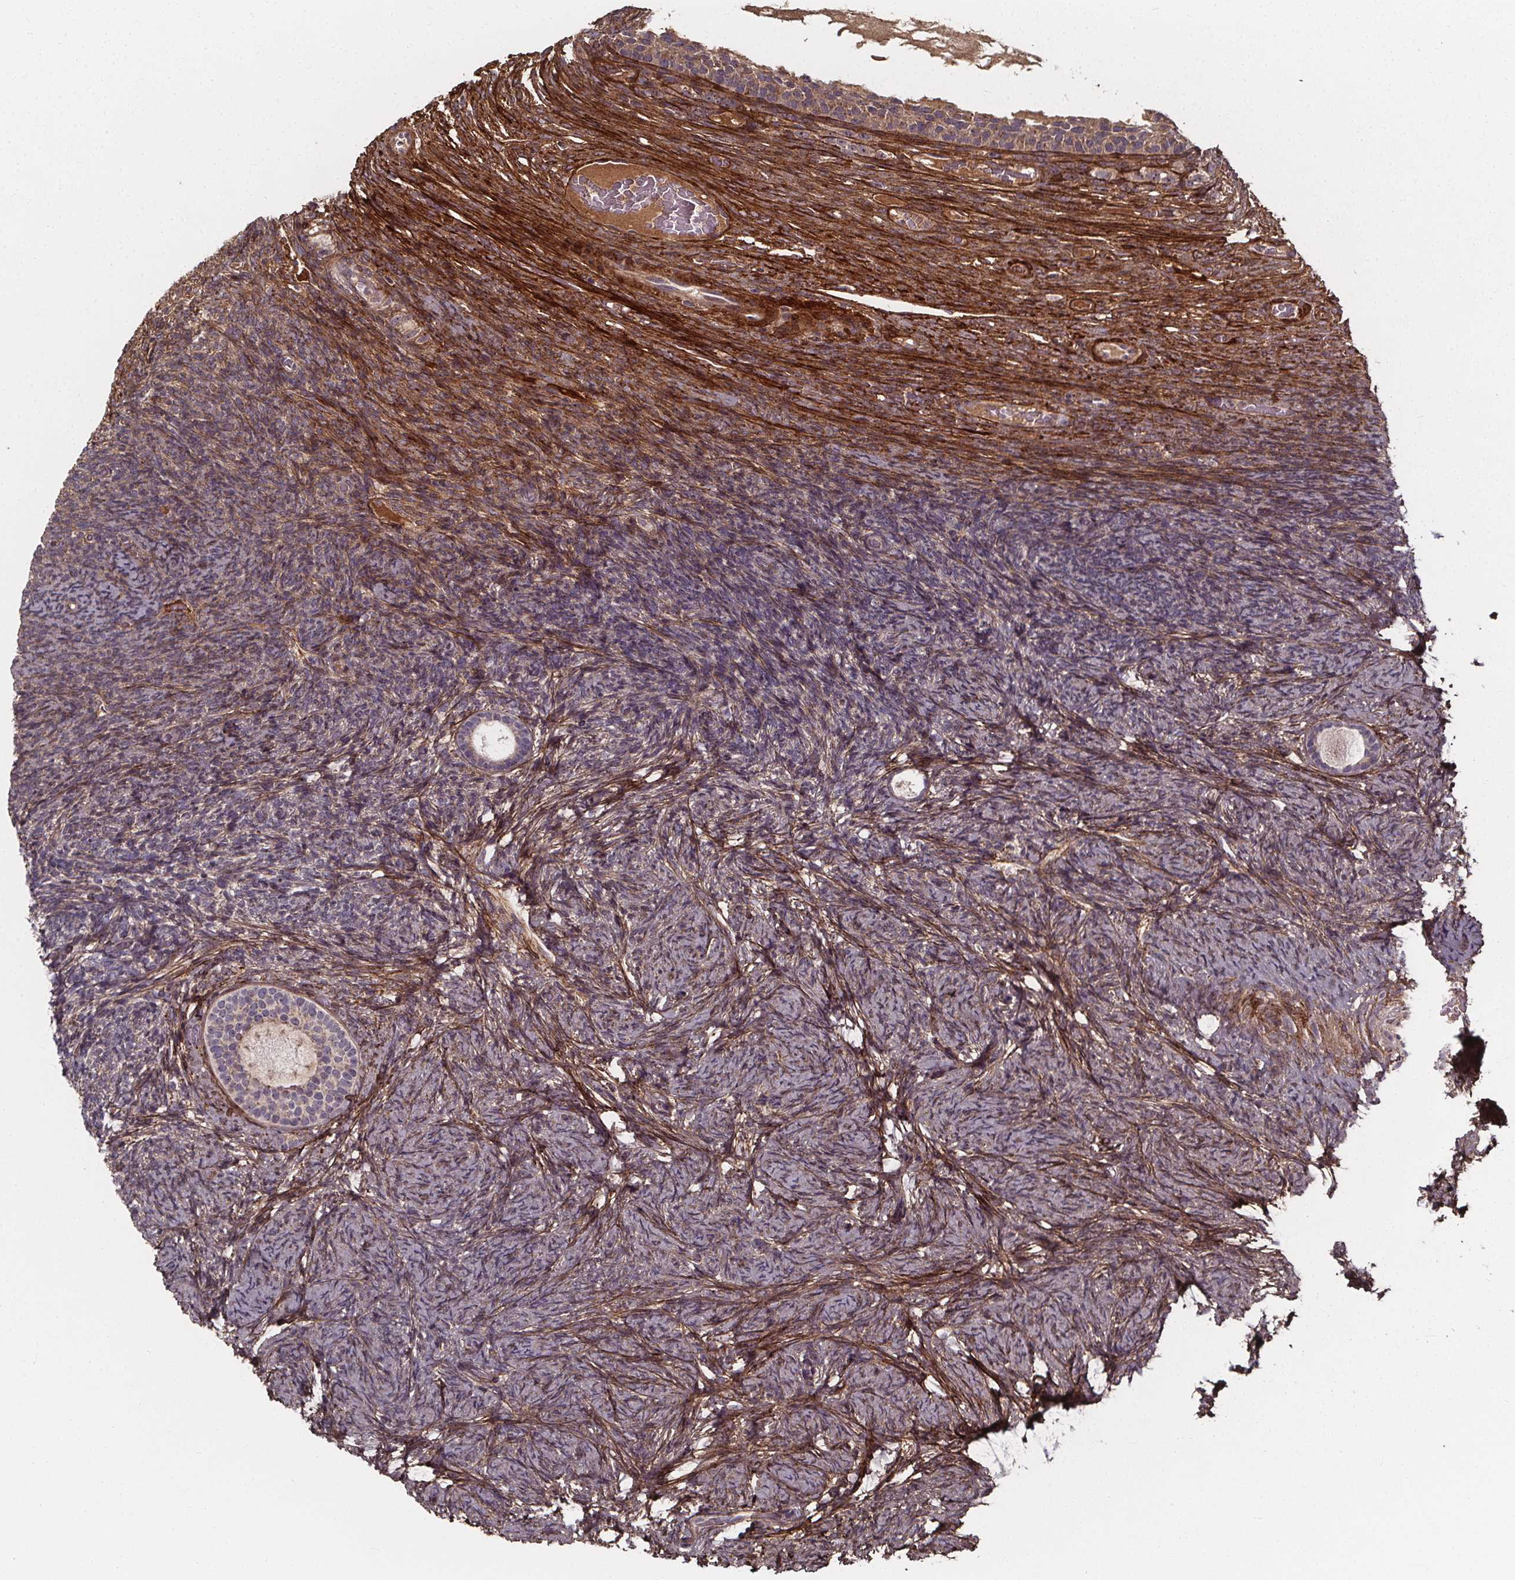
{"staining": {"intensity": "negative", "quantity": "none", "location": "none"}, "tissue": "ovary", "cell_type": "Follicle cells", "image_type": "normal", "snomed": [{"axis": "morphology", "description": "Normal tissue, NOS"}, {"axis": "topography", "description": "Ovary"}], "caption": "The immunohistochemistry (IHC) histopathology image has no significant staining in follicle cells of ovary. (DAB immunohistochemistry, high magnification).", "gene": "AEBP1", "patient": {"sex": "female", "age": 34}}